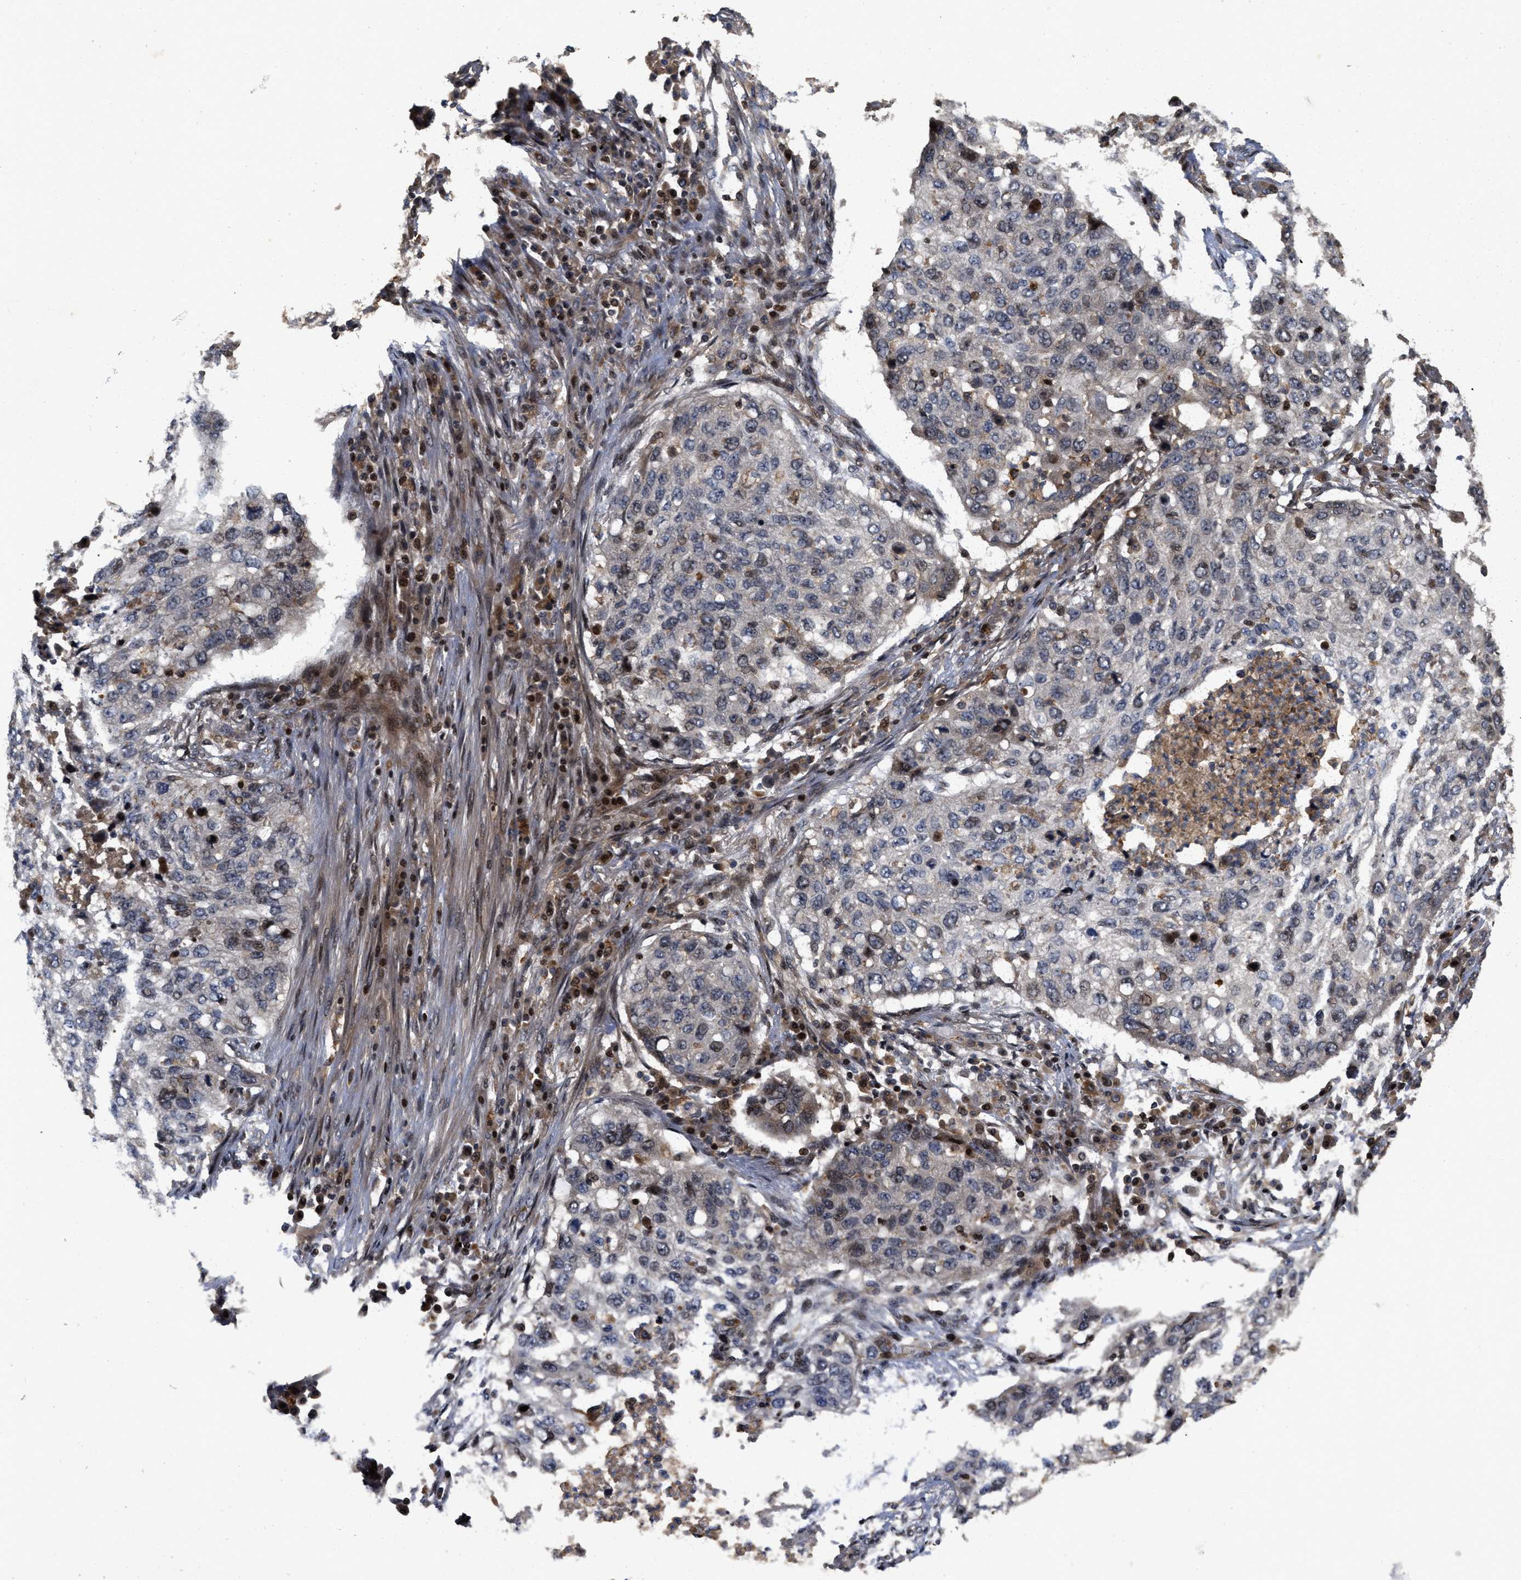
{"staining": {"intensity": "moderate", "quantity": "<25%", "location": "nuclear"}, "tissue": "lung cancer", "cell_type": "Tumor cells", "image_type": "cancer", "snomed": [{"axis": "morphology", "description": "Squamous cell carcinoma, NOS"}, {"axis": "topography", "description": "Lung"}], "caption": "A histopathology image showing moderate nuclear positivity in approximately <25% of tumor cells in lung cancer (squamous cell carcinoma), as visualized by brown immunohistochemical staining.", "gene": "CBR3", "patient": {"sex": "female", "age": 63}}